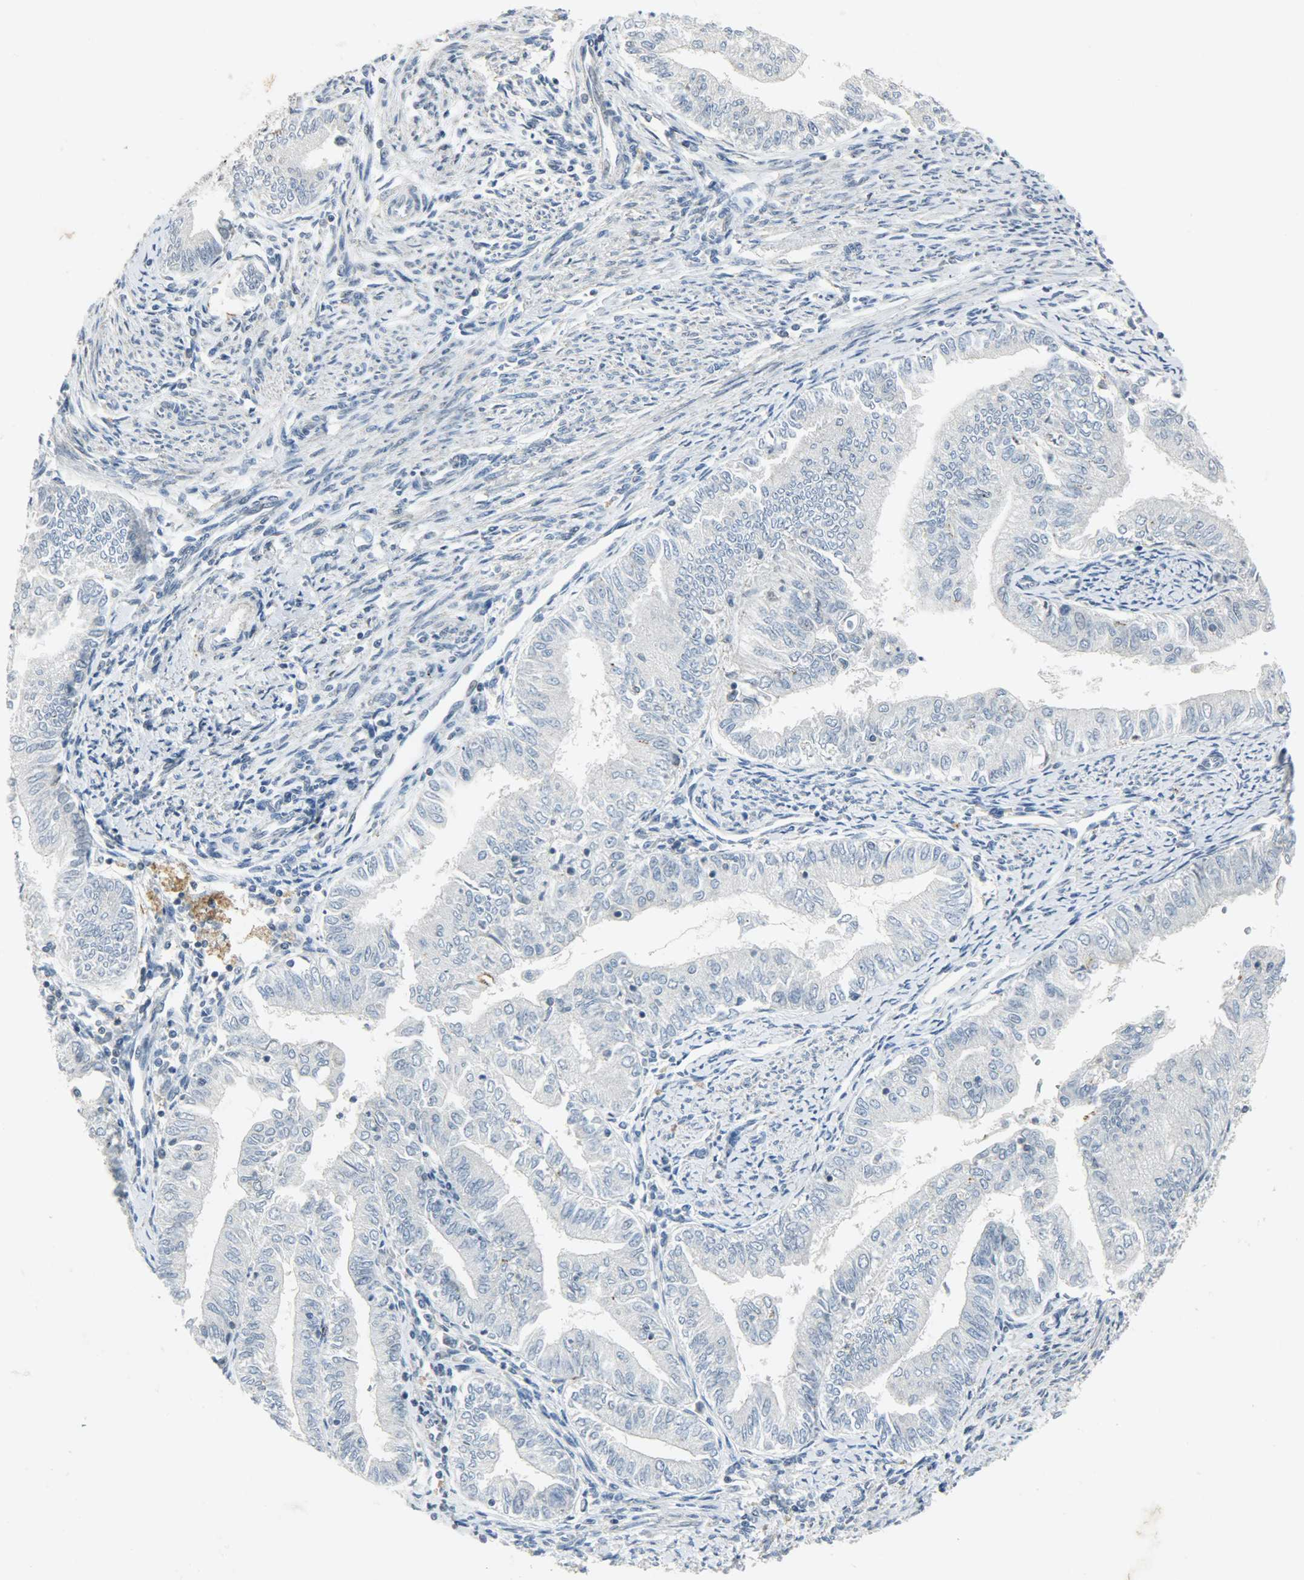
{"staining": {"intensity": "negative", "quantity": "none", "location": "none"}, "tissue": "endometrial cancer", "cell_type": "Tumor cells", "image_type": "cancer", "snomed": [{"axis": "morphology", "description": "Adenocarcinoma, NOS"}, {"axis": "topography", "description": "Endometrium"}], "caption": "Tumor cells are negative for protein expression in human endometrial cancer.", "gene": "AURKB", "patient": {"sex": "female", "age": 66}}